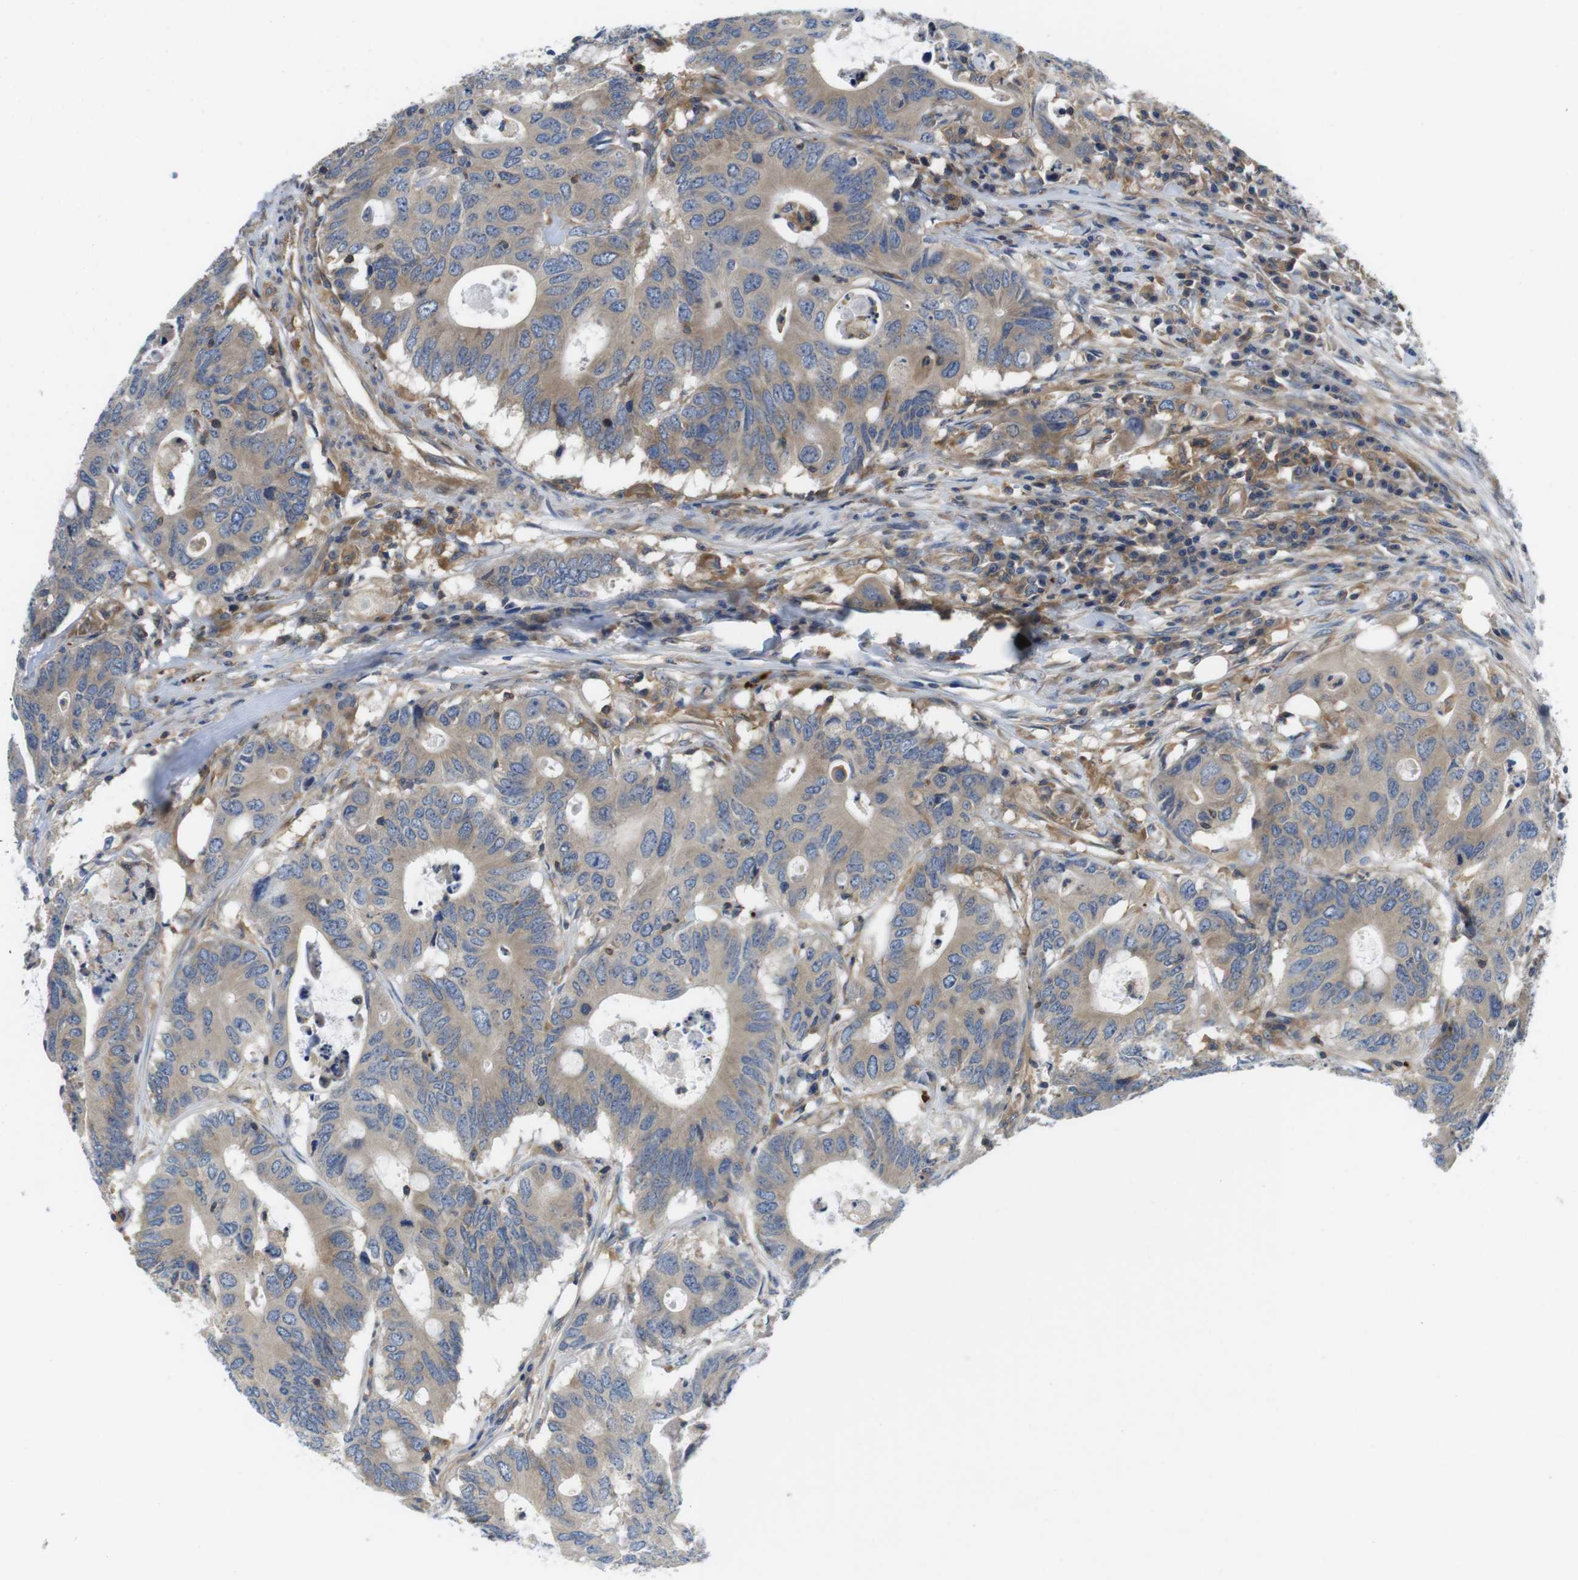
{"staining": {"intensity": "weak", "quantity": ">75%", "location": "cytoplasmic/membranous"}, "tissue": "colorectal cancer", "cell_type": "Tumor cells", "image_type": "cancer", "snomed": [{"axis": "morphology", "description": "Adenocarcinoma, NOS"}, {"axis": "topography", "description": "Colon"}], "caption": "Immunohistochemical staining of adenocarcinoma (colorectal) demonstrates low levels of weak cytoplasmic/membranous expression in about >75% of tumor cells. Ihc stains the protein in brown and the nuclei are stained blue.", "gene": "HERPUD2", "patient": {"sex": "male", "age": 71}}